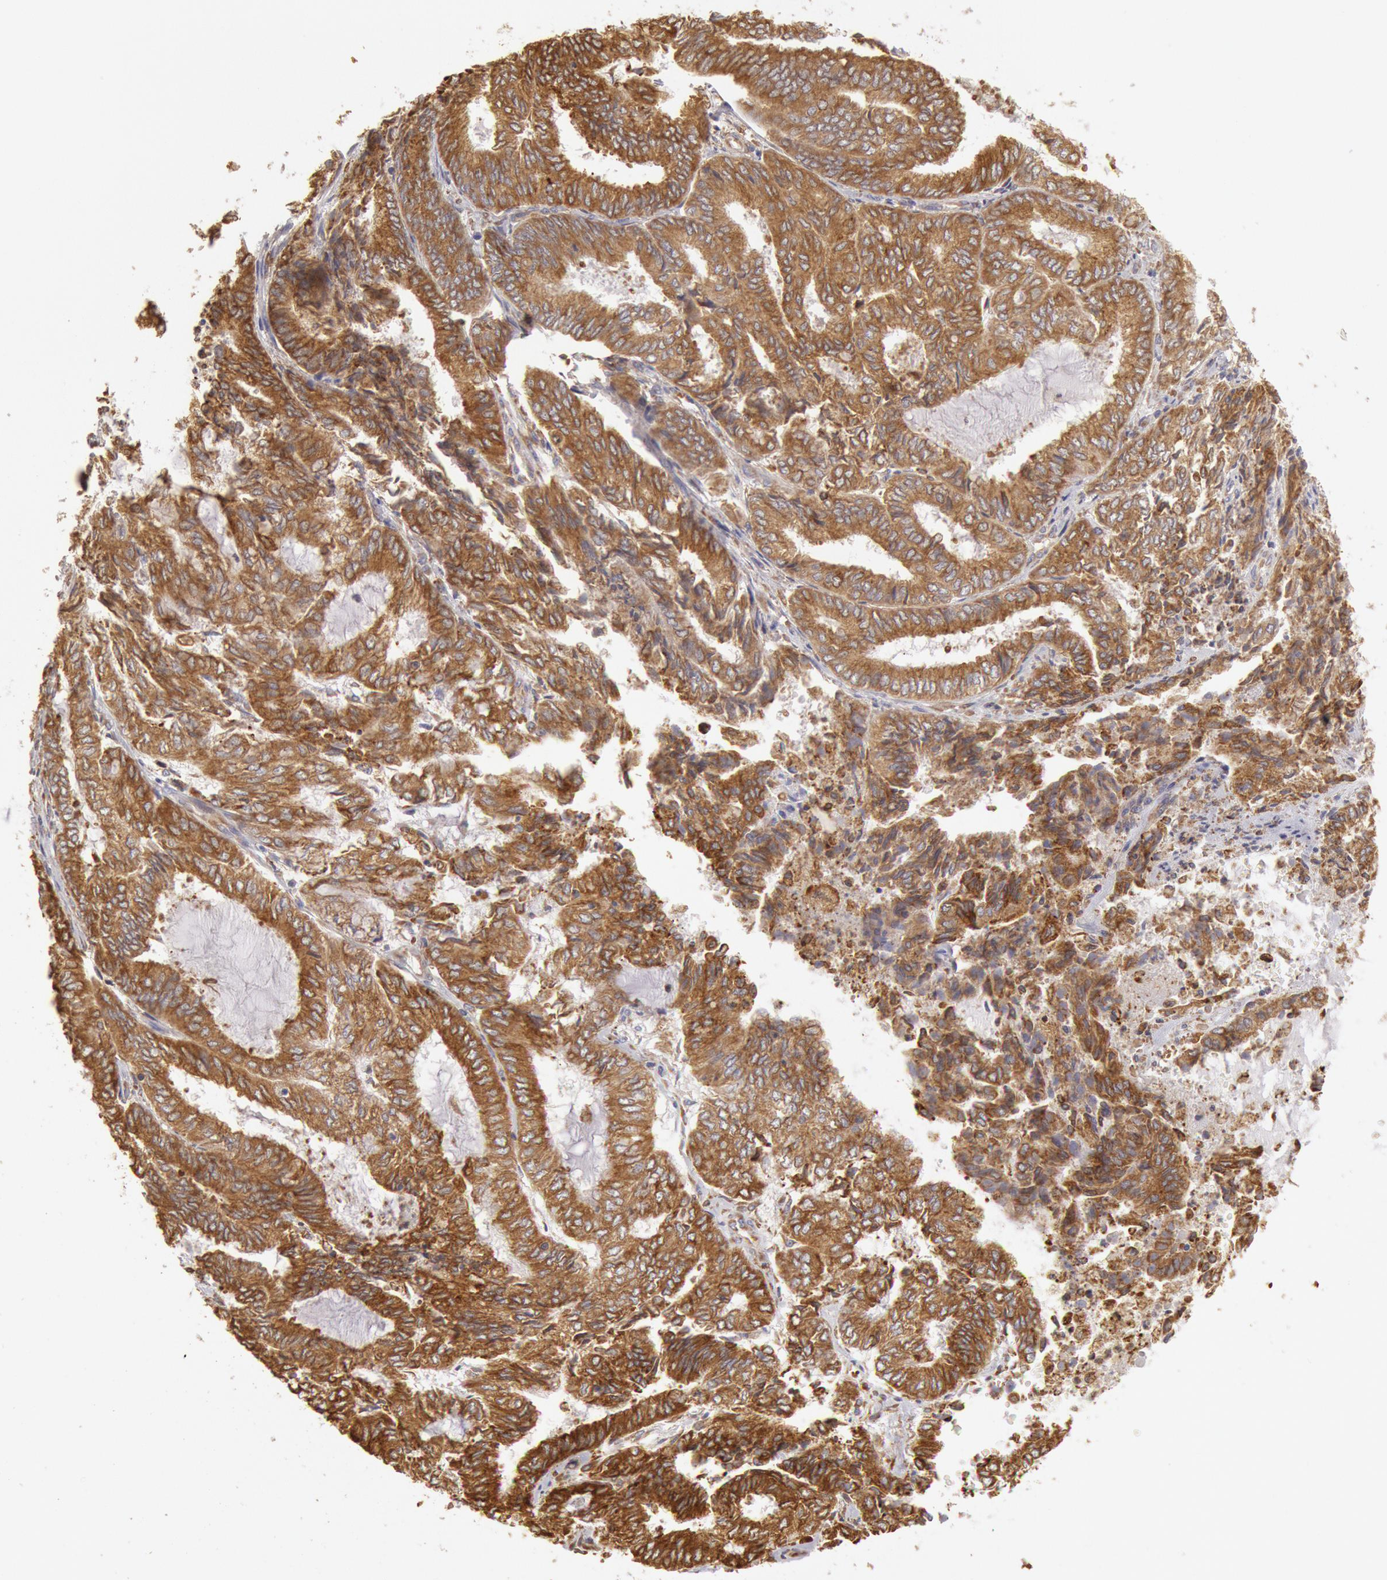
{"staining": {"intensity": "moderate", "quantity": ">75%", "location": "cytoplasmic/membranous"}, "tissue": "endometrial cancer", "cell_type": "Tumor cells", "image_type": "cancer", "snomed": [{"axis": "morphology", "description": "Adenocarcinoma, NOS"}, {"axis": "topography", "description": "Endometrium"}], "caption": "High-power microscopy captured an immunohistochemistry (IHC) histopathology image of endometrial cancer (adenocarcinoma), revealing moderate cytoplasmic/membranous expression in about >75% of tumor cells. The staining was performed using DAB to visualize the protein expression in brown, while the nuclei were stained in blue with hematoxylin (Magnification: 20x).", "gene": "ERP44", "patient": {"sex": "female", "age": 59}}